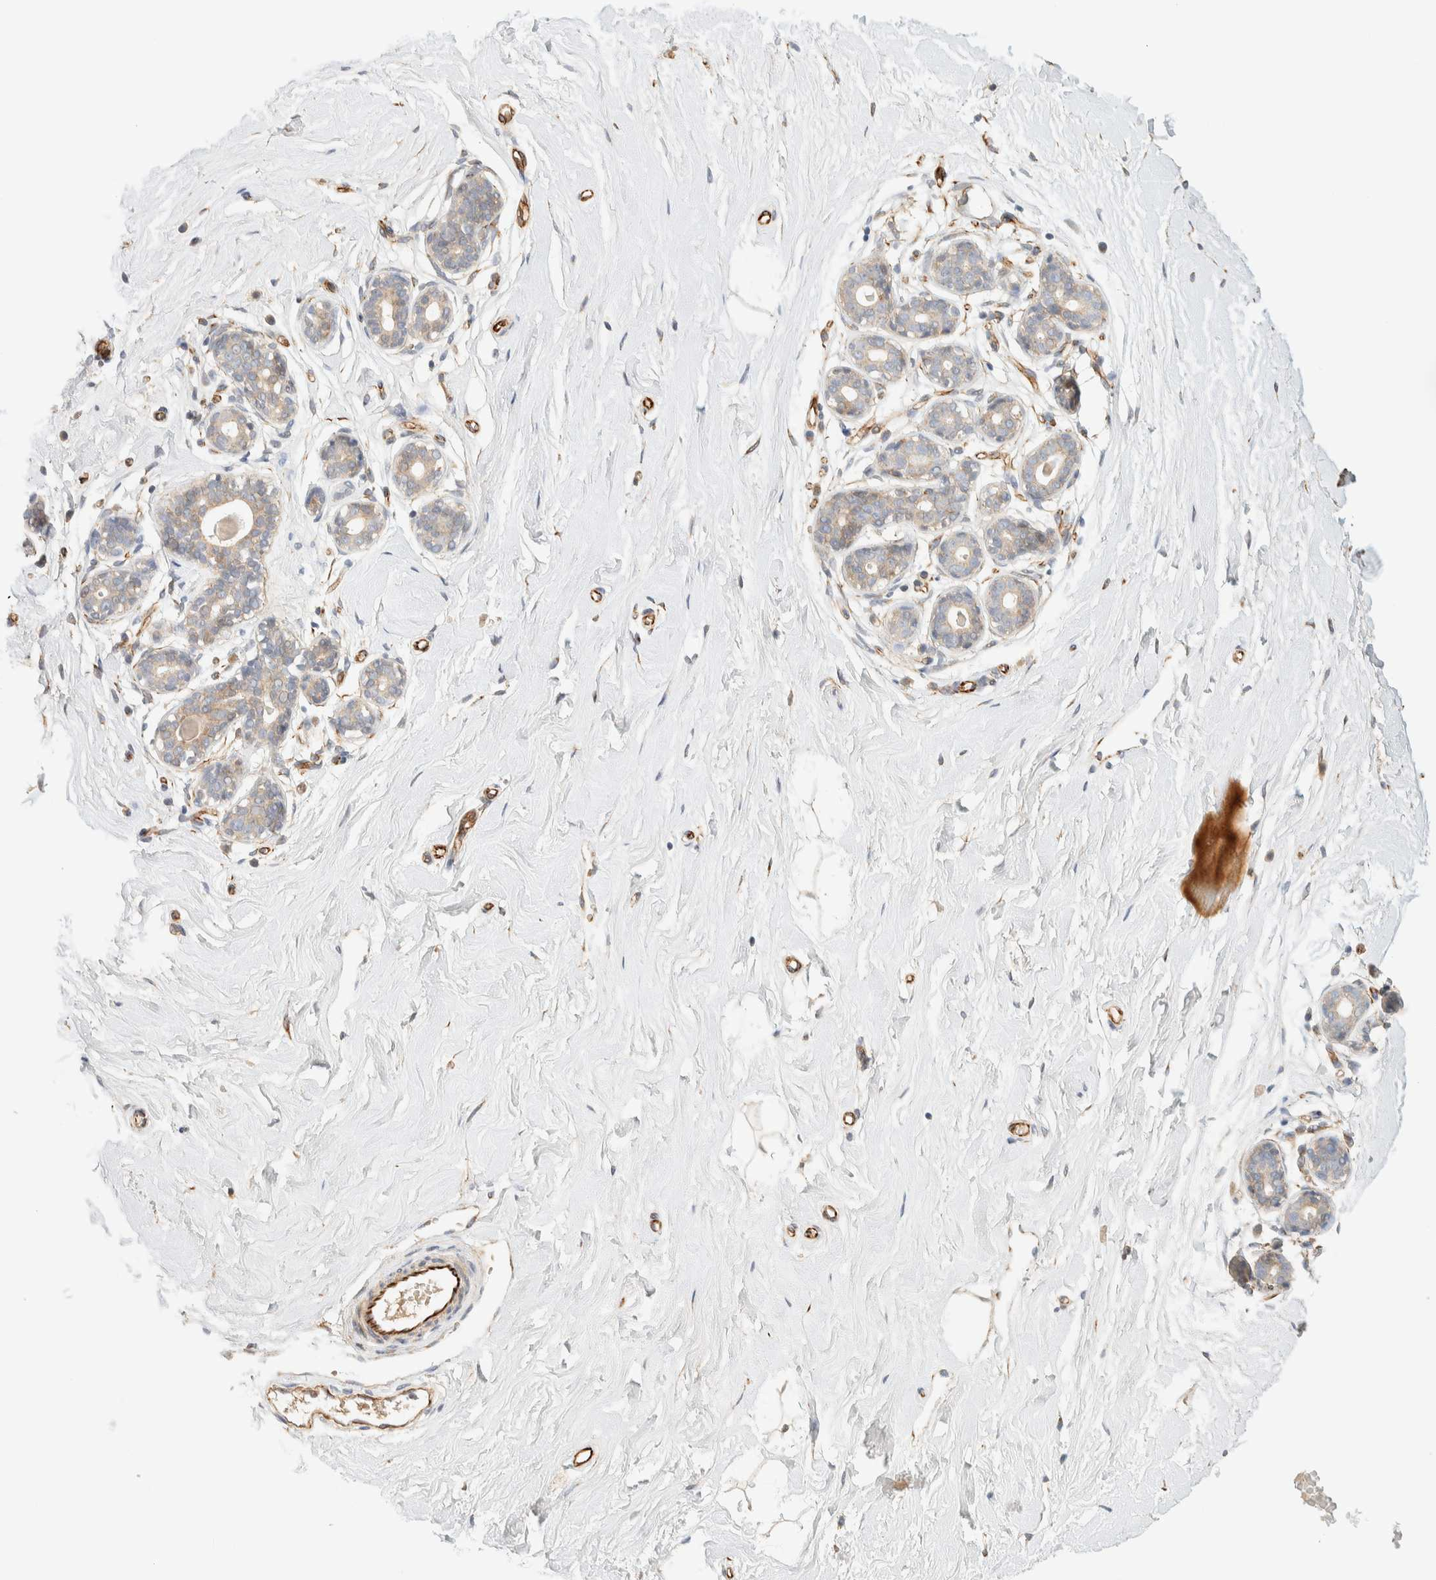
{"staining": {"intensity": "negative", "quantity": "none", "location": "none"}, "tissue": "breast", "cell_type": "Adipocytes", "image_type": "normal", "snomed": [{"axis": "morphology", "description": "Normal tissue, NOS"}, {"axis": "topography", "description": "Breast"}], "caption": "IHC of benign human breast shows no staining in adipocytes.", "gene": "FAT1", "patient": {"sex": "female", "age": 23}}